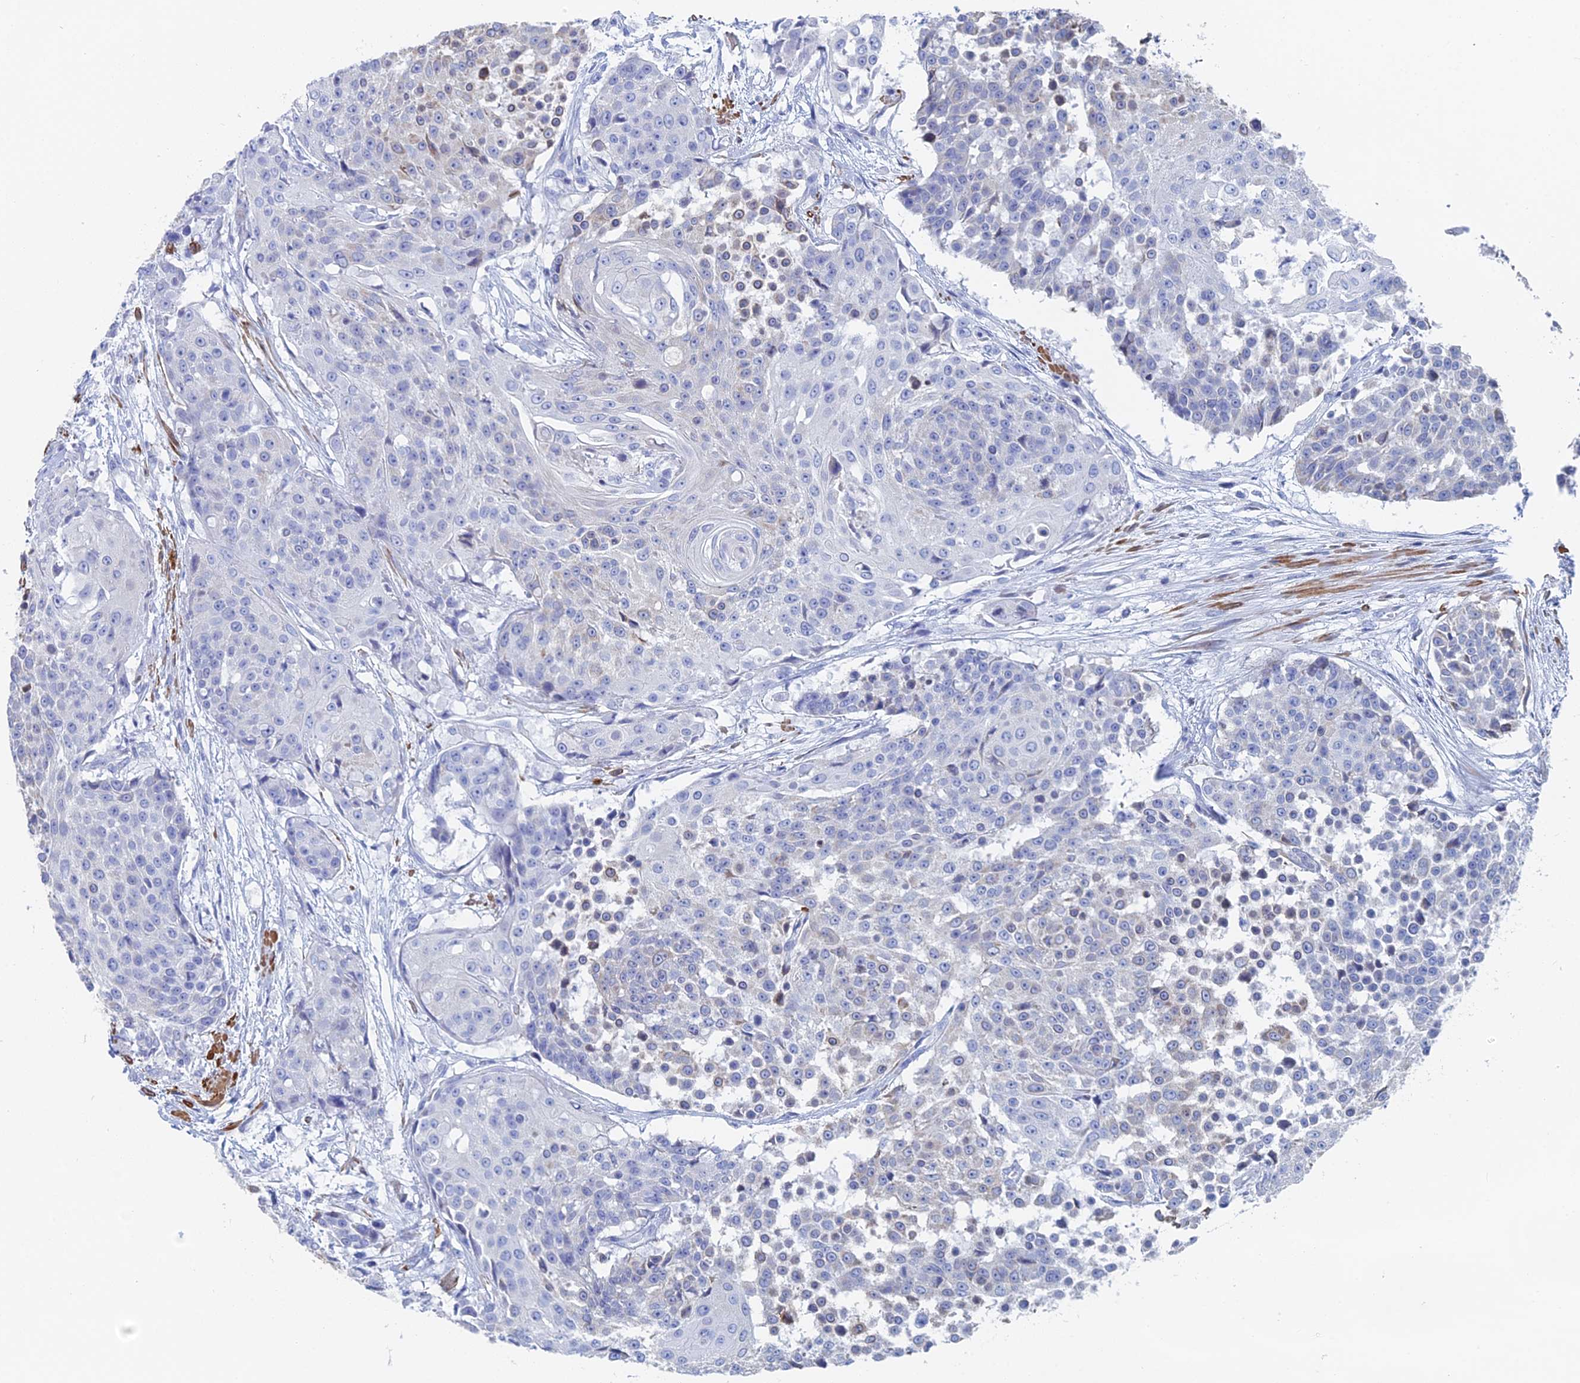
{"staining": {"intensity": "negative", "quantity": "none", "location": "none"}, "tissue": "urothelial cancer", "cell_type": "Tumor cells", "image_type": "cancer", "snomed": [{"axis": "morphology", "description": "Urothelial carcinoma, High grade"}, {"axis": "topography", "description": "Urinary bladder"}], "caption": "Histopathology image shows no protein positivity in tumor cells of urothelial carcinoma (high-grade) tissue.", "gene": "KCNK18", "patient": {"sex": "female", "age": 63}}